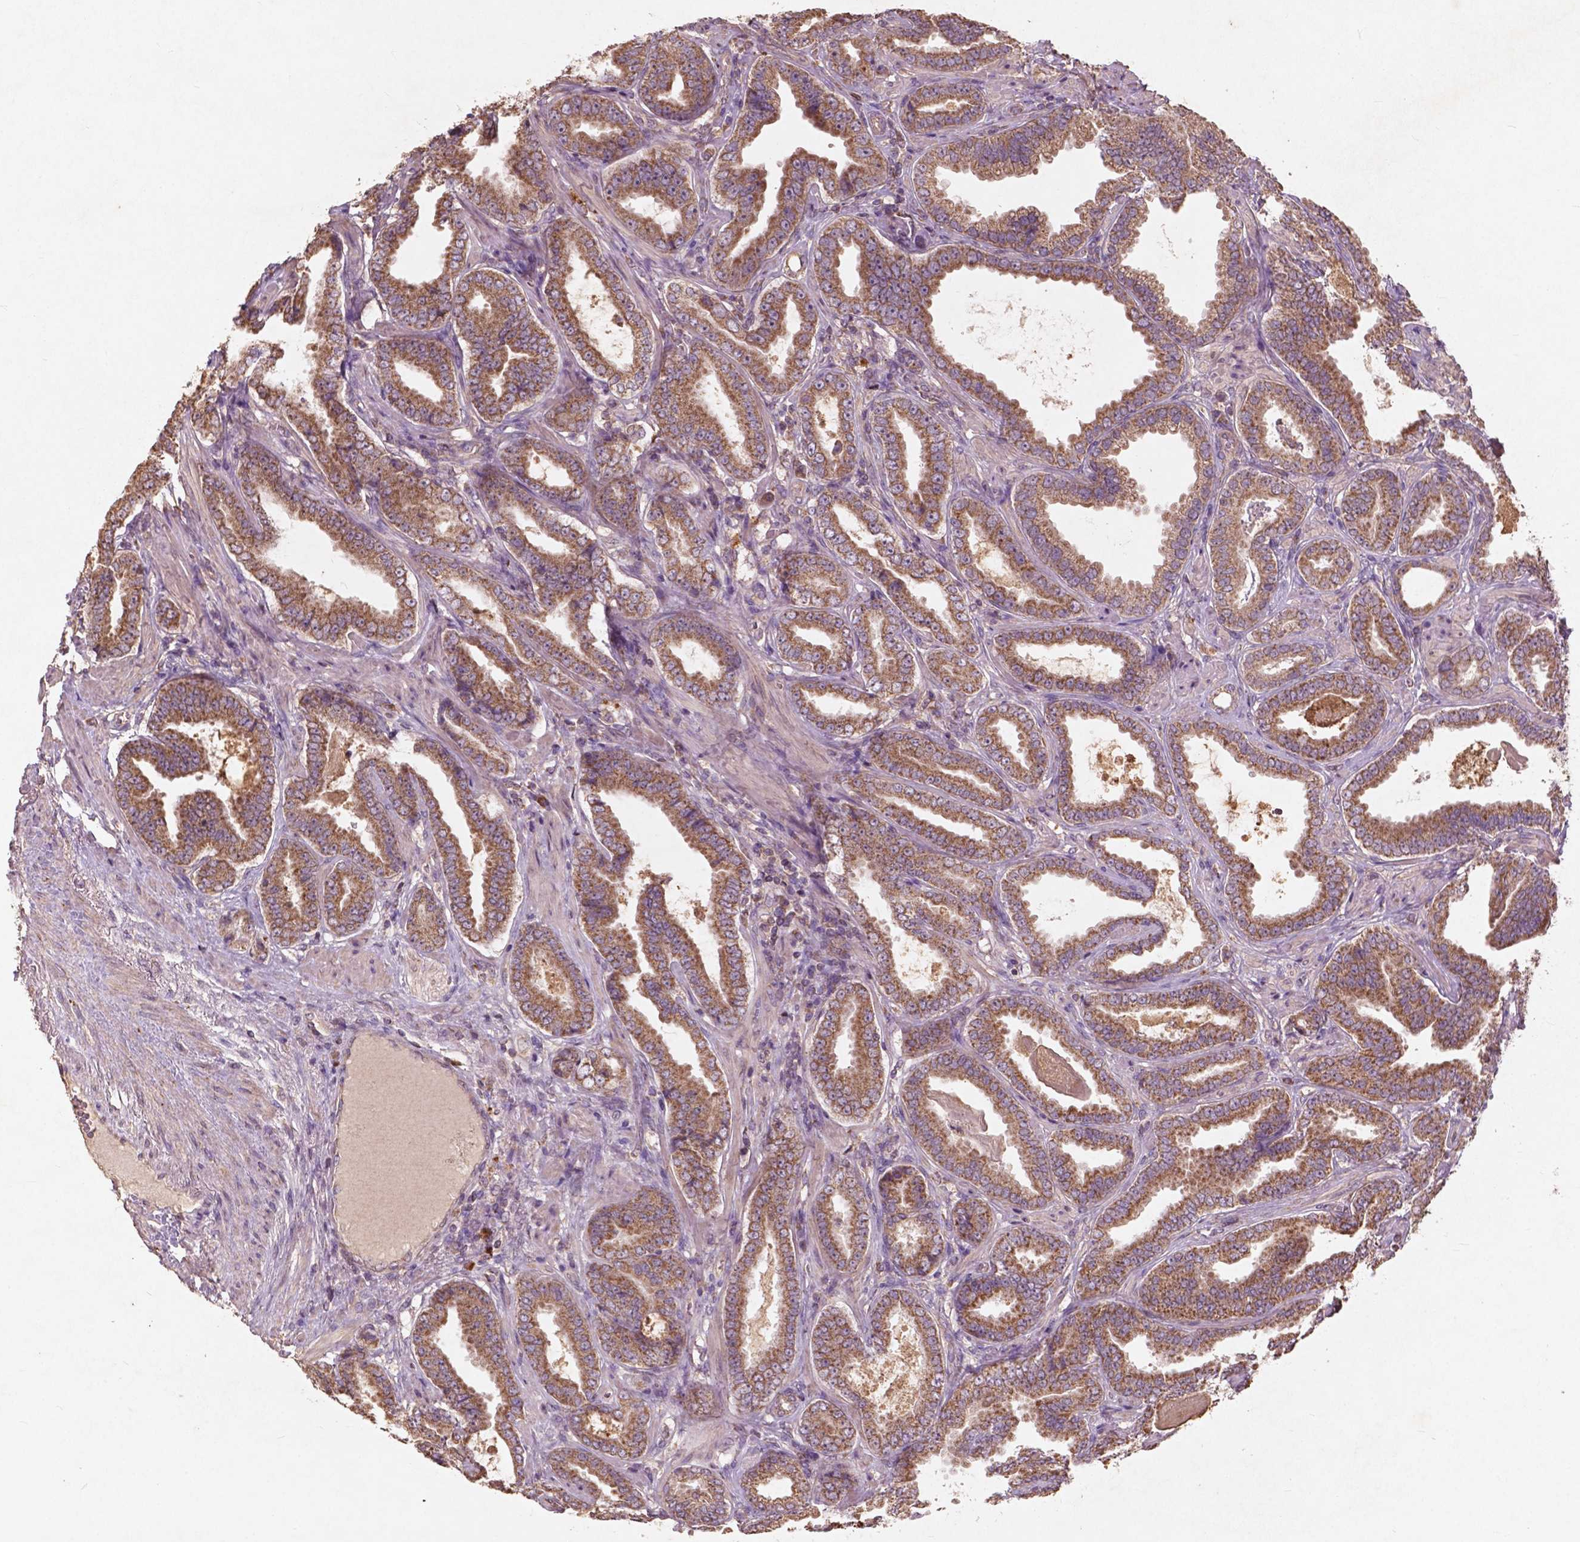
{"staining": {"intensity": "moderate", "quantity": ">75%", "location": "cytoplasmic/membranous"}, "tissue": "prostate cancer", "cell_type": "Tumor cells", "image_type": "cancer", "snomed": [{"axis": "morphology", "description": "Adenocarcinoma, NOS"}, {"axis": "topography", "description": "Prostate"}], "caption": "This is a photomicrograph of immunohistochemistry (IHC) staining of prostate cancer, which shows moderate expression in the cytoplasmic/membranous of tumor cells.", "gene": "ST6GALNAC5", "patient": {"sex": "male", "age": 64}}